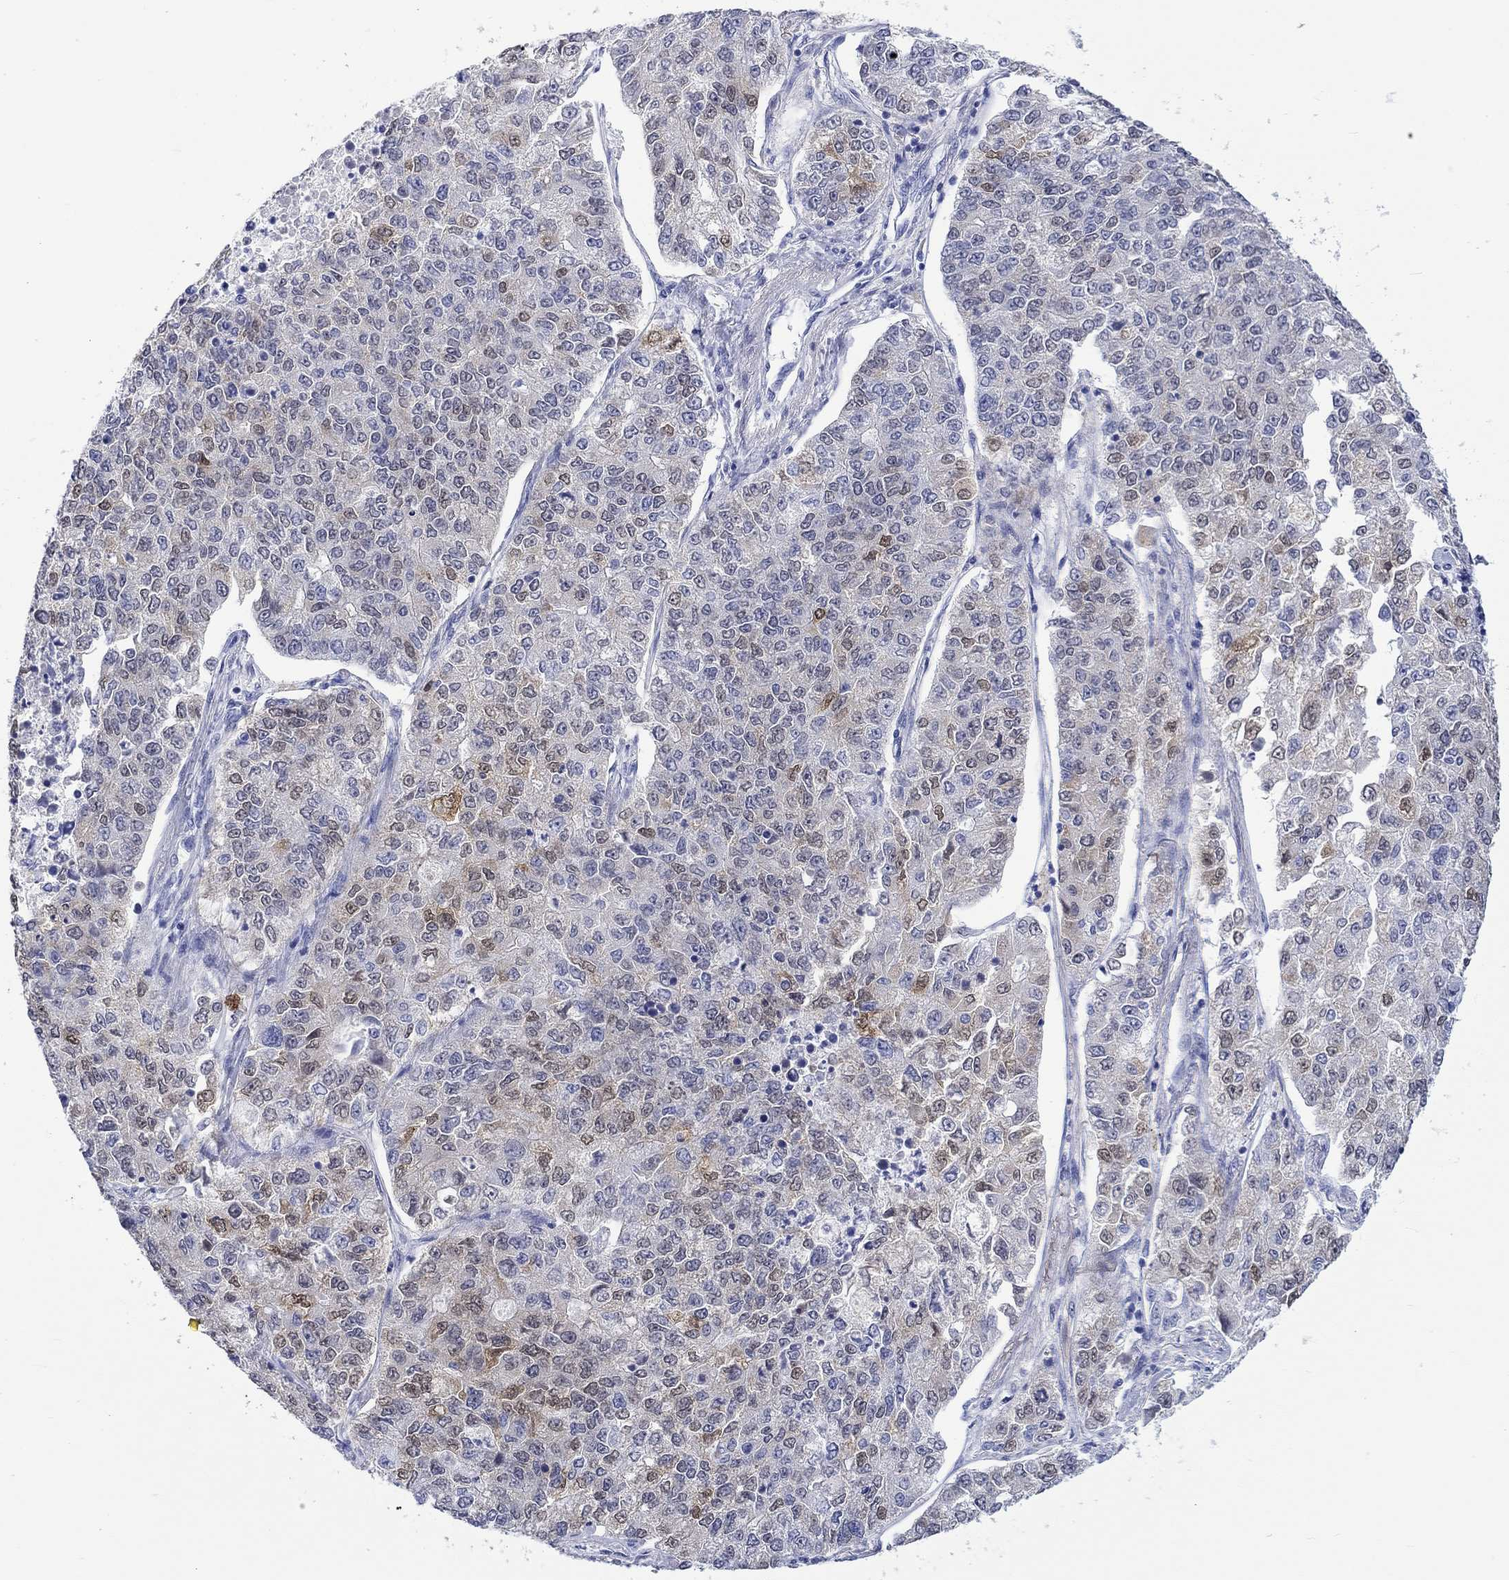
{"staining": {"intensity": "moderate", "quantity": "<25%", "location": "cytoplasmic/membranous,nuclear"}, "tissue": "lung cancer", "cell_type": "Tumor cells", "image_type": "cancer", "snomed": [{"axis": "morphology", "description": "Adenocarcinoma, NOS"}, {"axis": "topography", "description": "Lung"}], "caption": "IHC micrograph of neoplastic tissue: lung adenocarcinoma stained using IHC demonstrates low levels of moderate protein expression localized specifically in the cytoplasmic/membranous and nuclear of tumor cells, appearing as a cytoplasmic/membranous and nuclear brown color.", "gene": "MSI1", "patient": {"sex": "male", "age": 49}}